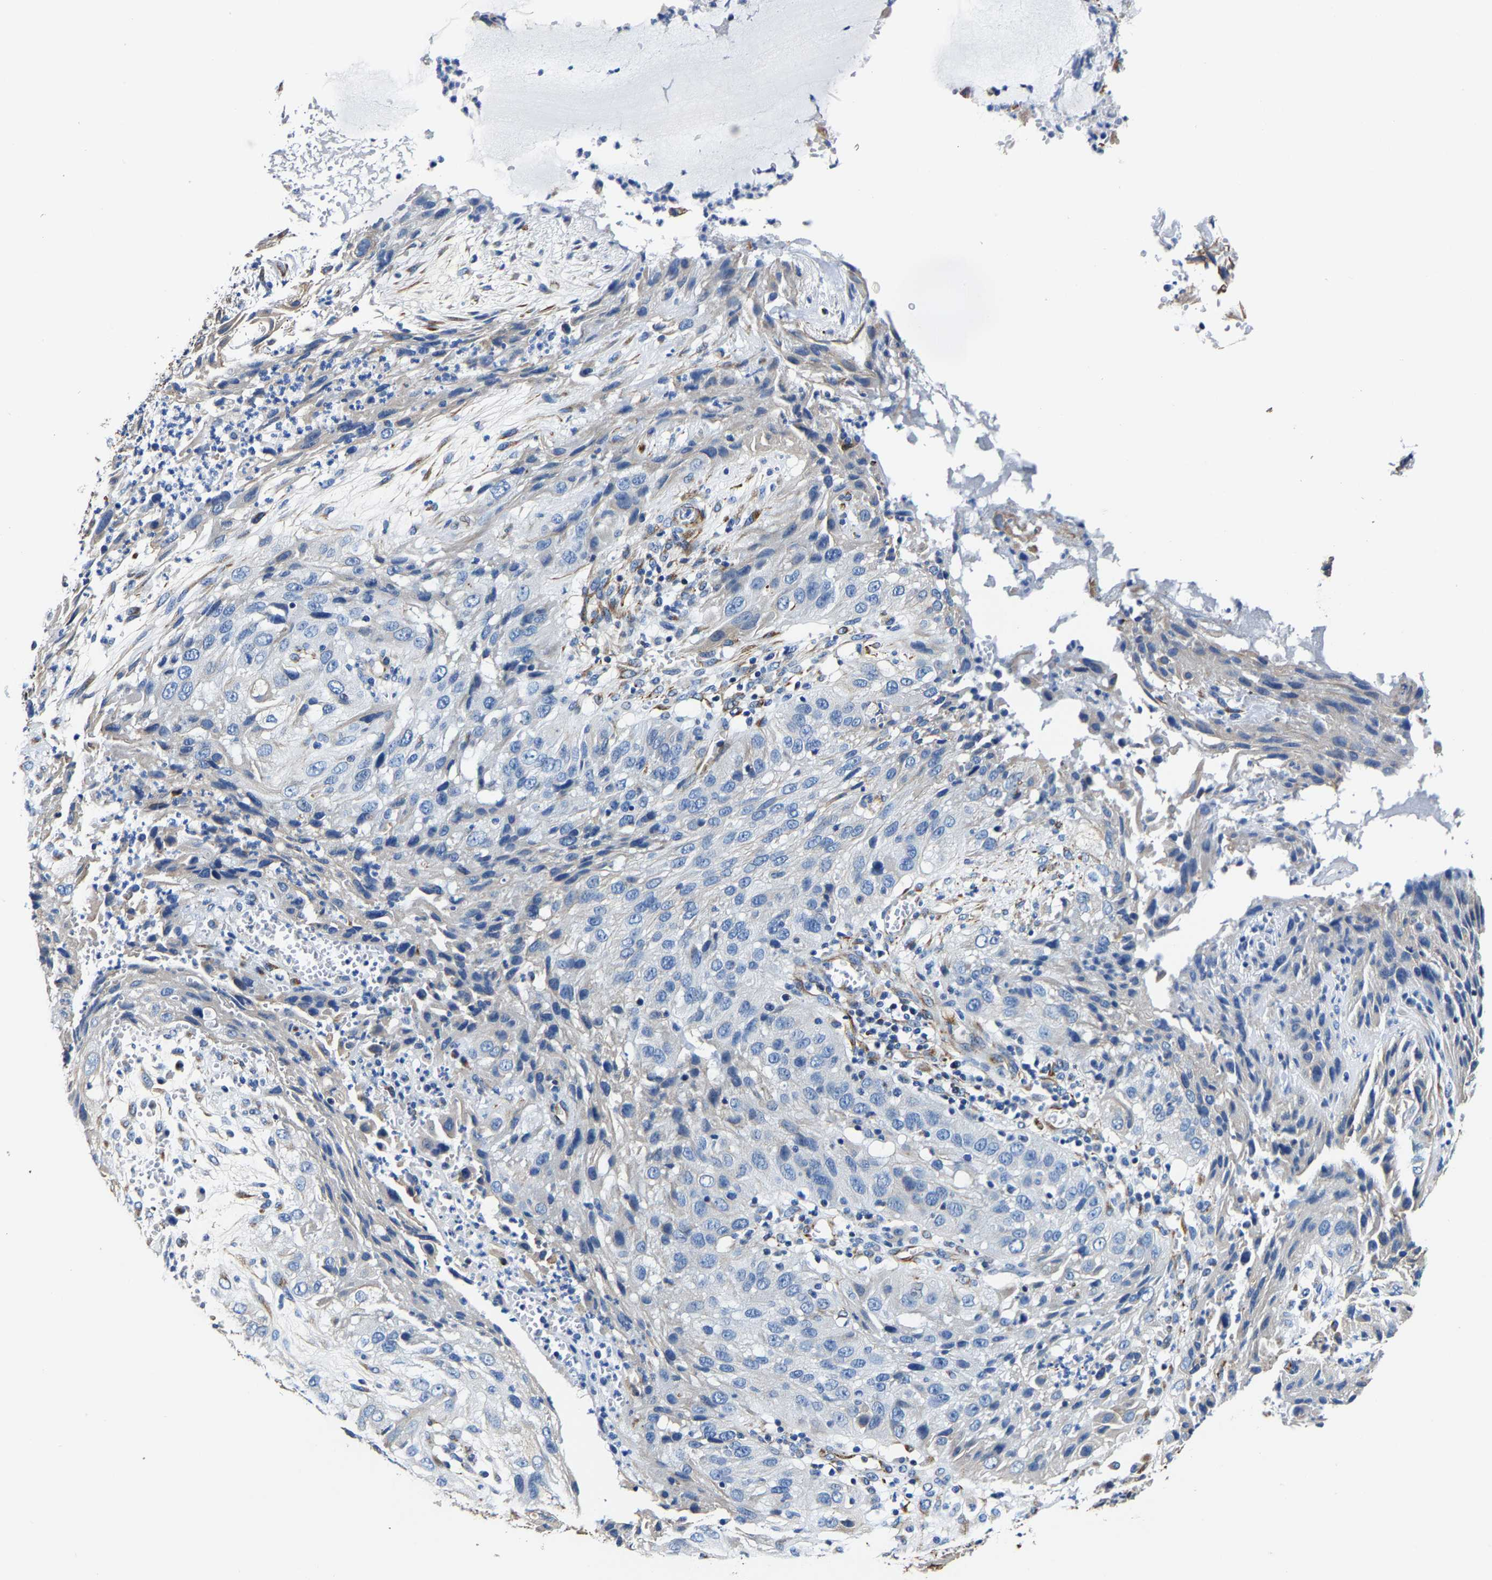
{"staining": {"intensity": "negative", "quantity": "none", "location": "none"}, "tissue": "cervical cancer", "cell_type": "Tumor cells", "image_type": "cancer", "snomed": [{"axis": "morphology", "description": "Squamous cell carcinoma, NOS"}, {"axis": "topography", "description": "Cervix"}], "caption": "DAB (3,3'-diaminobenzidine) immunohistochemical staining of cervical cancer displays no significant positivity in tumor cells. (DAB (3,3'-diaminobenzidine) immunohistochemistry, high magnification).", "gene": "MMEL1", "patient": {"sex": "female", "age": 32}}